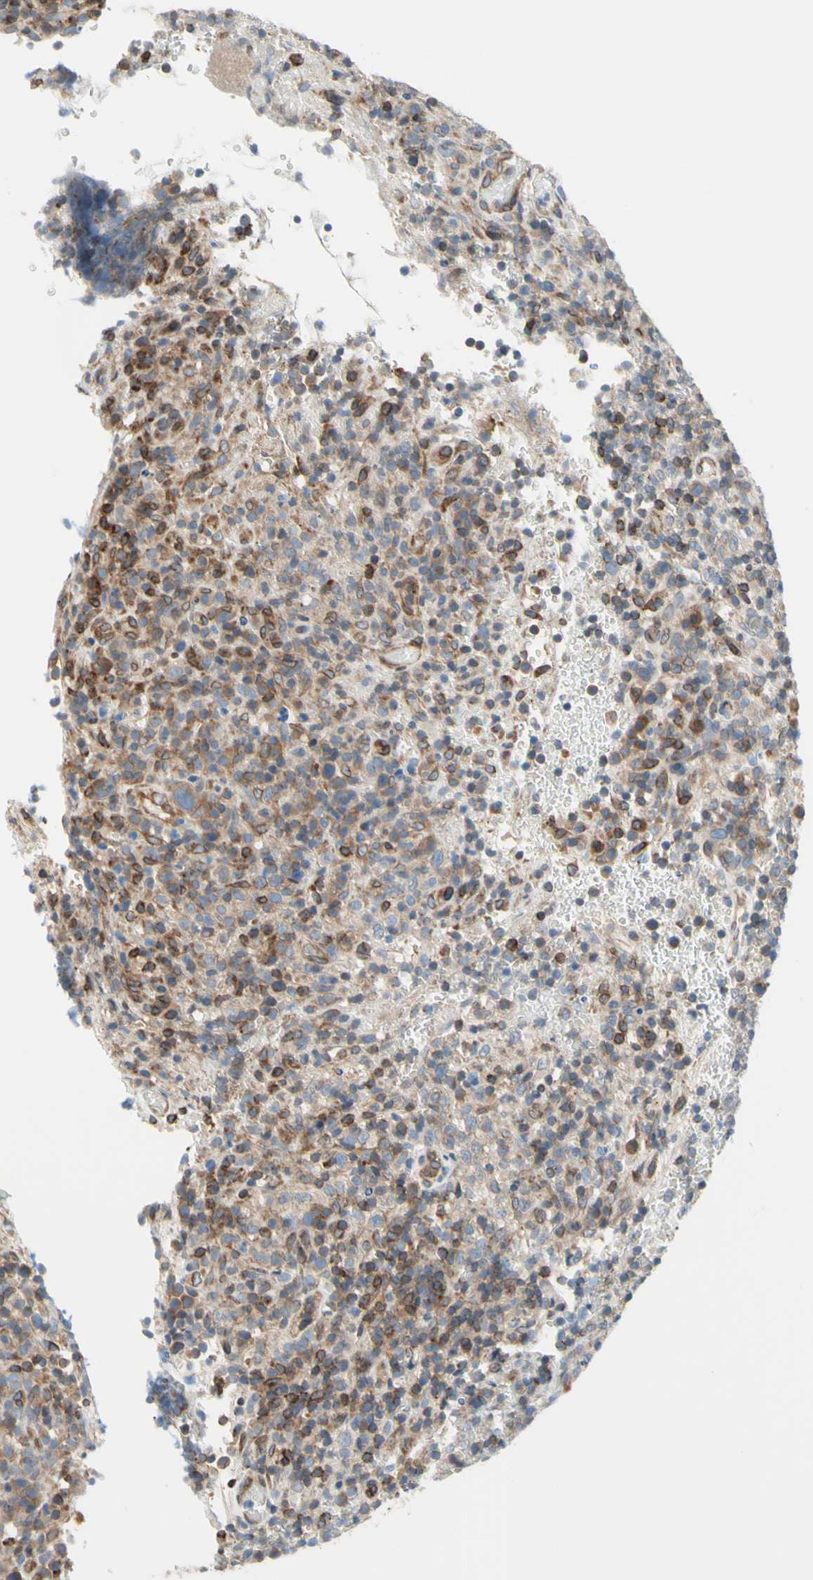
{"staining": {"intensity": "weak", "quantity": ">75%", "location": "cytoplasmic/membranous"}, "tissue": "lymphoma", "cell_type": "Tumor cells", "image_type": "cancer", "snomed": [{"axis": "morphology", "description": "Malignant lymphoma, non-Hodgkin's type, High grade"}, {"axis": "topography", "description": "Lymph node"}], "caption": "Lymphoma was stained to show a protein in brown. There is low levels of weak cytoplasmic/membranous staining in about >75% of tumor cells.", "gene": "TRAF2", "patient": {"sex": "female", "age": 76}}